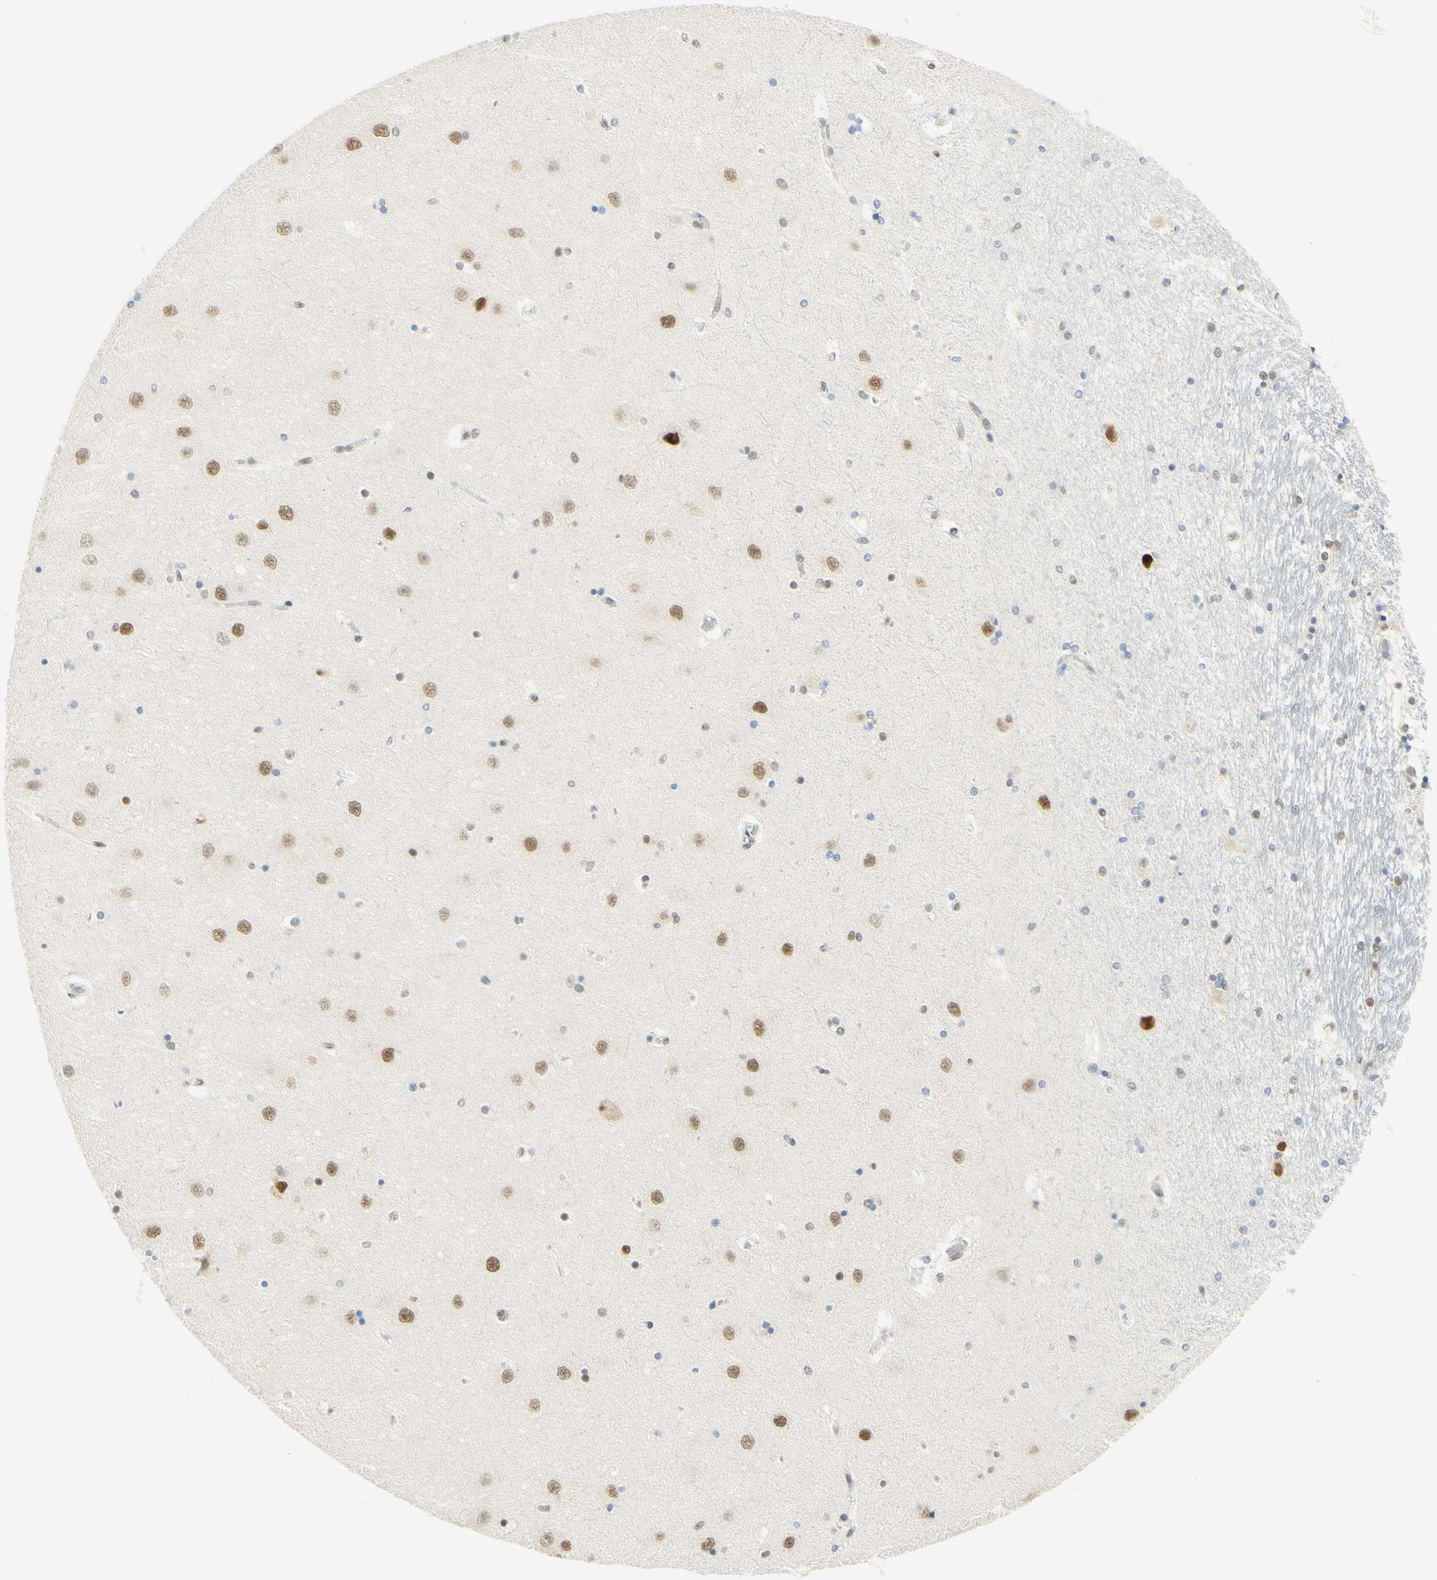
{"staining": {"intensity": "weak", "quantity": ">75%", "location": "nuclear"}, "tissue": "hippocampus", "cell_type": "Glial cells", "image_type": "normal", "snomed": [{"axis": "morphology", "description": "Normal tissue, NOS"}, {"axis": "topography", "description": "Hippocampus"}], "caption": "Immunohistochemical staining of normal human hippocampus exhibits >75% levels of weak nuclear protein positivity in approximately >75% of glial cells. The protein of interest is shown in brown color, while the nuclei are stained blue.", "gene": "PMS2", "patient": {"sex": "female", "age": 54}}